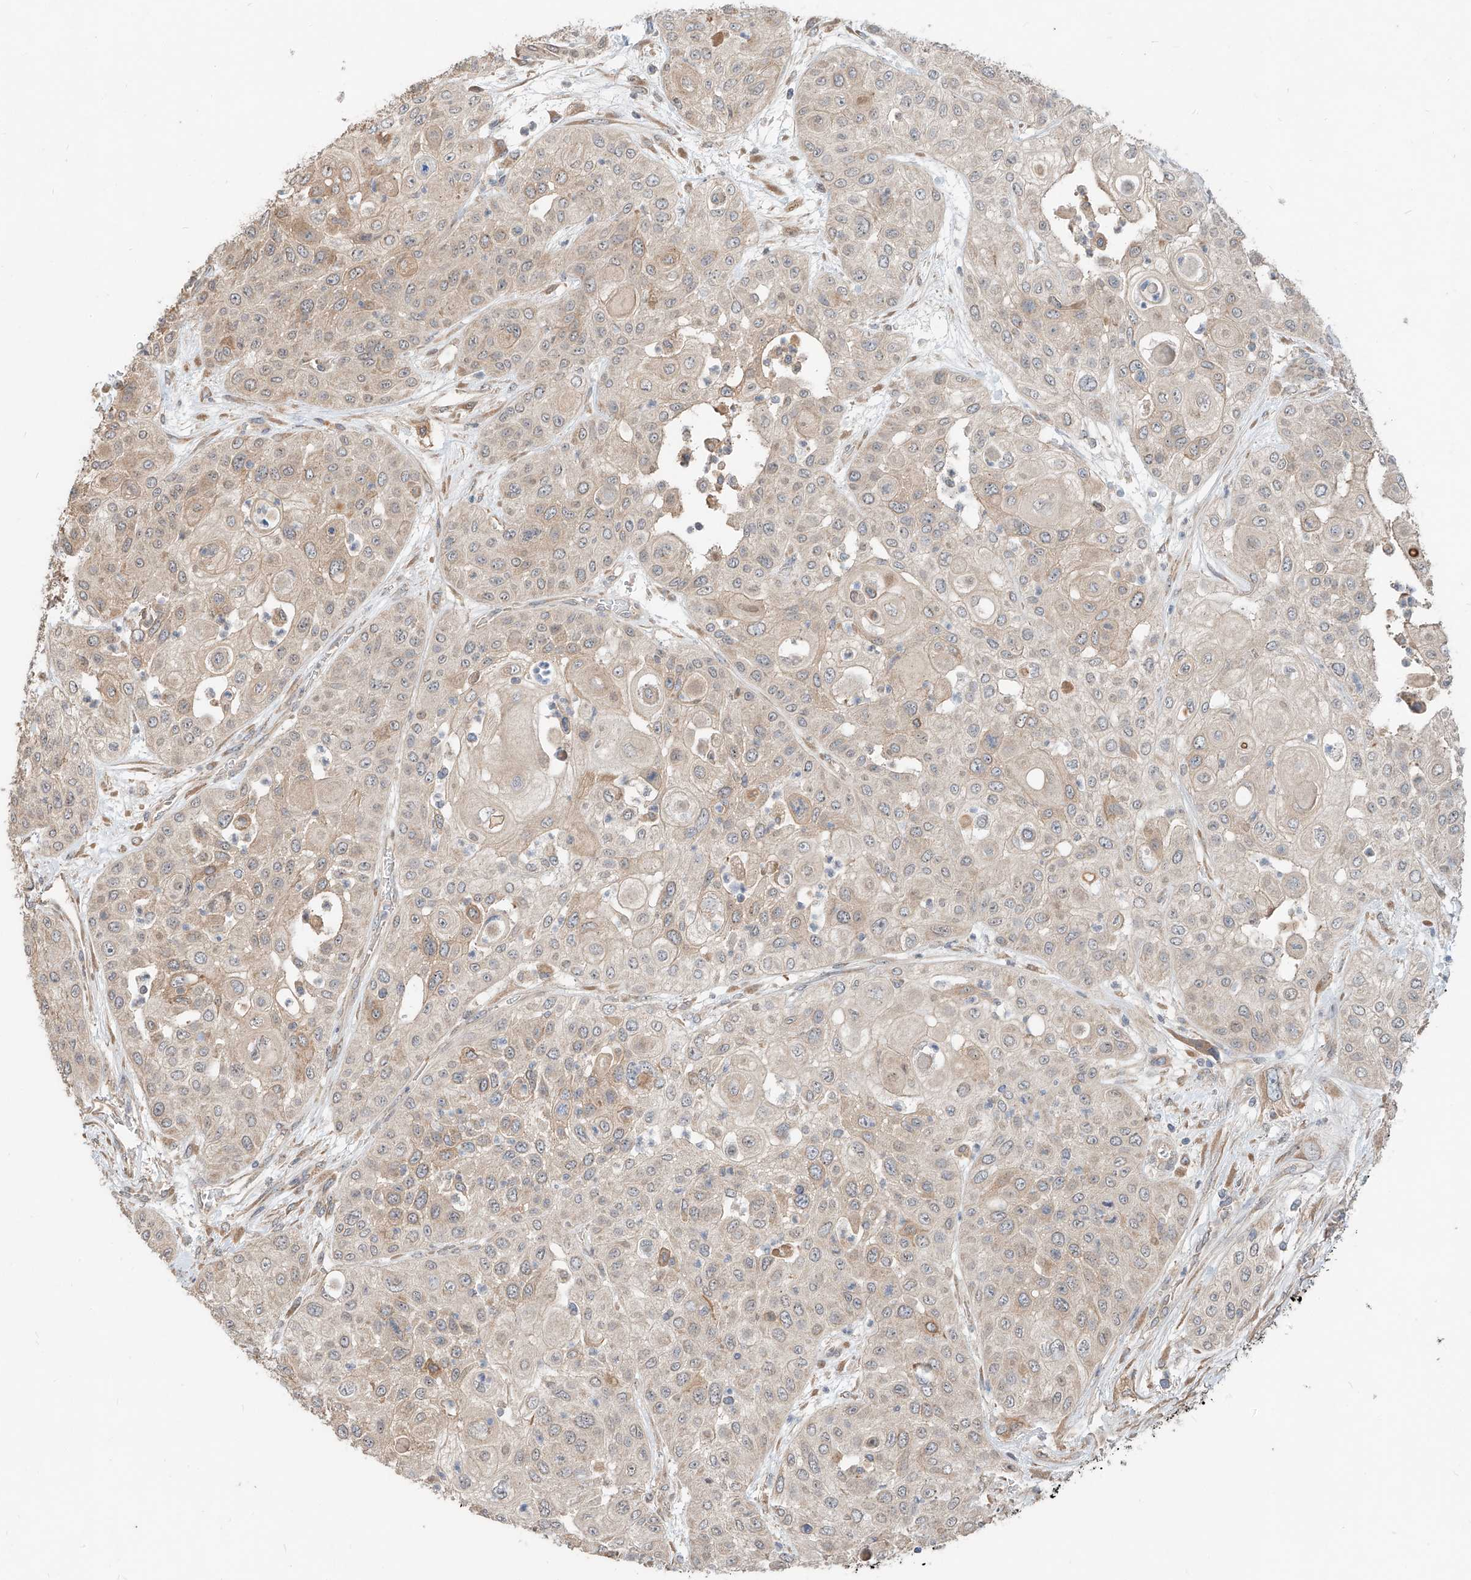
{"staining": {"intensity": "weak", "quantity": "25%-75%", "location": "cytoplasmic/membranous"}, "tissue": "urothelial cancer", "cell_type": "Tumor cells", "image_type": "cancer", "snomed": [{"axis": "morphology", "description": "Urothelial carcinoma, High grade"}, {"axis": "topography", "description": "Urinary bladder"}], "caption": "Tumor cells reveal low levels of weak cytoplasmic/membranous staining in about 25%-75% of cells in urothelial cancer. (IHC, brightfield microscopy, high magnification).", "gene": "STX19", "patient": {"sex": "female", "age": 79}}